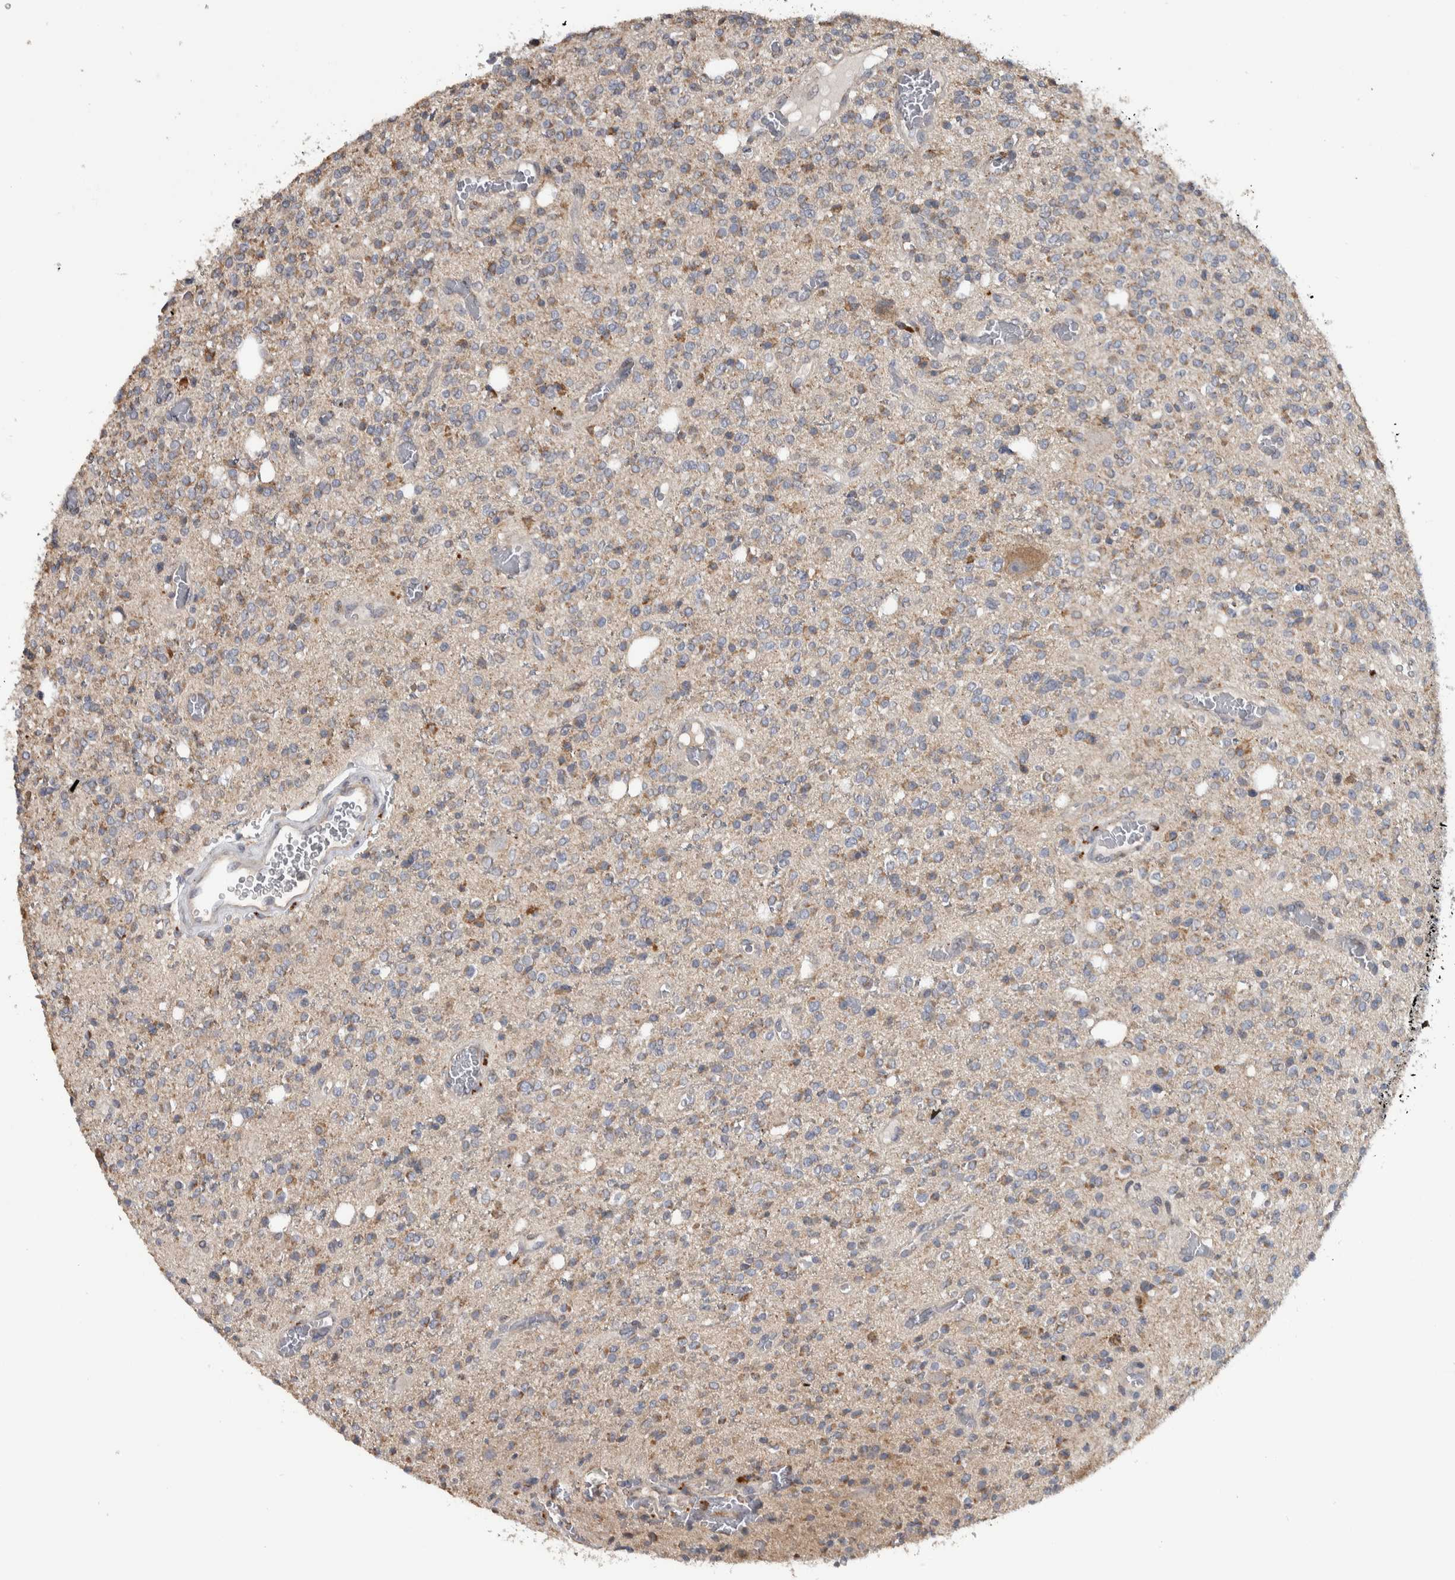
{"staining": {"intensity": "weak", "quantity": "25%-75%", "location": "cytoplasmic/membranous"}, "tissue": "glioma", "cell_type": "Tumor cells", "image_type": "cancer", "snomed": [{"axis": "morphology", "description": "Glioma, malignant, High grade"}, {"axis": "topography", "description": "Brain"}], "caption": "Immunohistochemistry photomicrograph of human malignant glioma (high-grade) stained for a protein (brown), which reveals low levels of weak cytoplasmic/membranous positivity in about 25%-75% of tumor cells.", "gene": "FAM83G", "patient": {"sex": "male", "age": 34}}